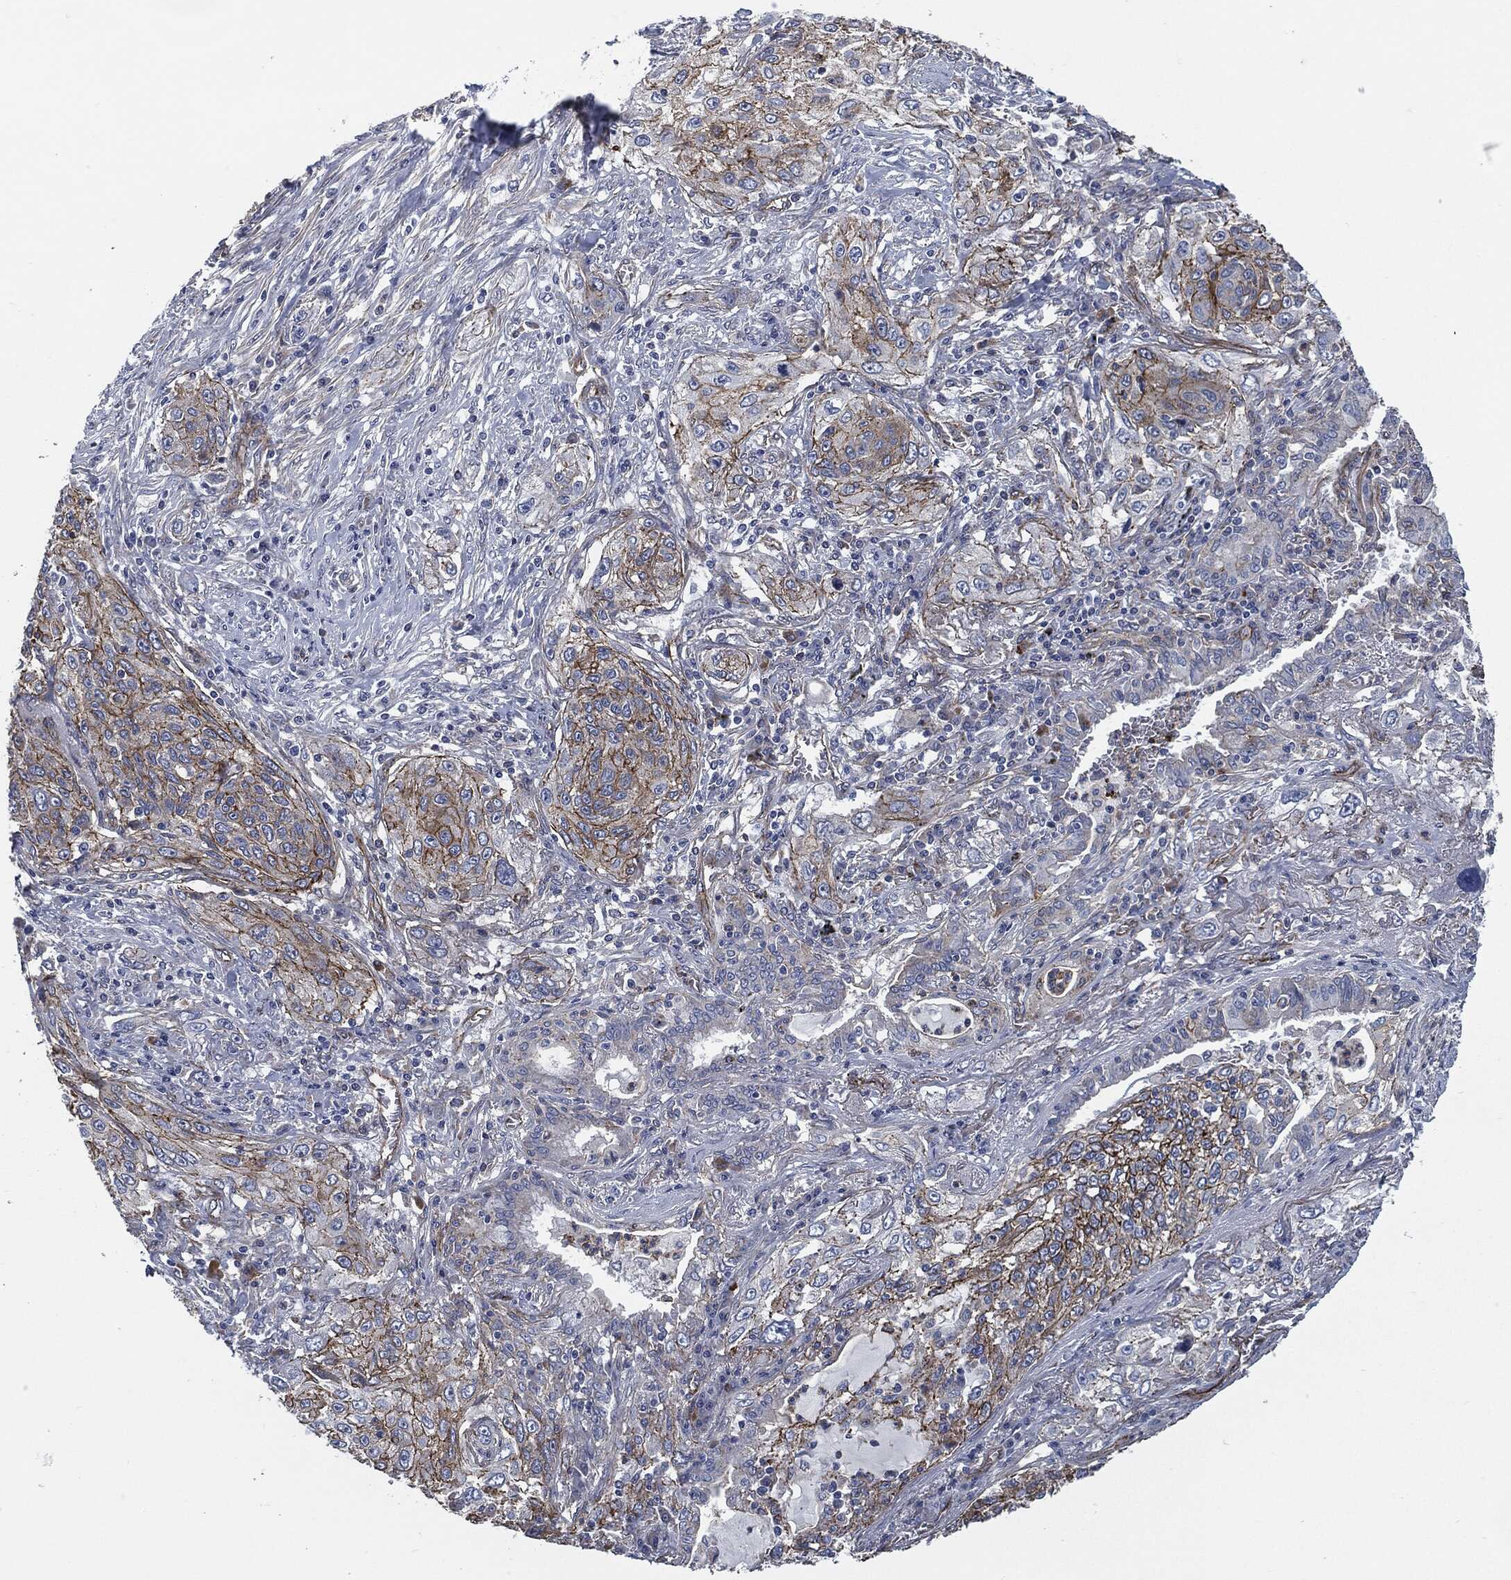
{"staining": {"intensity": "moderate", "quantity": "25%-75%", "location": "cytoplasmic/membranous"}, "tissue": "lung cancer", "cell_type": "Tumor cells", "image_type": "cancer", "snomed": [{"axis": "morphology", "description": "Squamous cell carcinoma, NOS"}, {"axis": "topography", "description": "Lung"}], "caption": "Protein staining of squamous cell carcinoma (lung) tissue displays moderate cytoplasmic/membranous positivity in approximately 25%-75% of tumor cells.", "gene": "SVIL", "patient": {"sex": "female", "age": 69}}